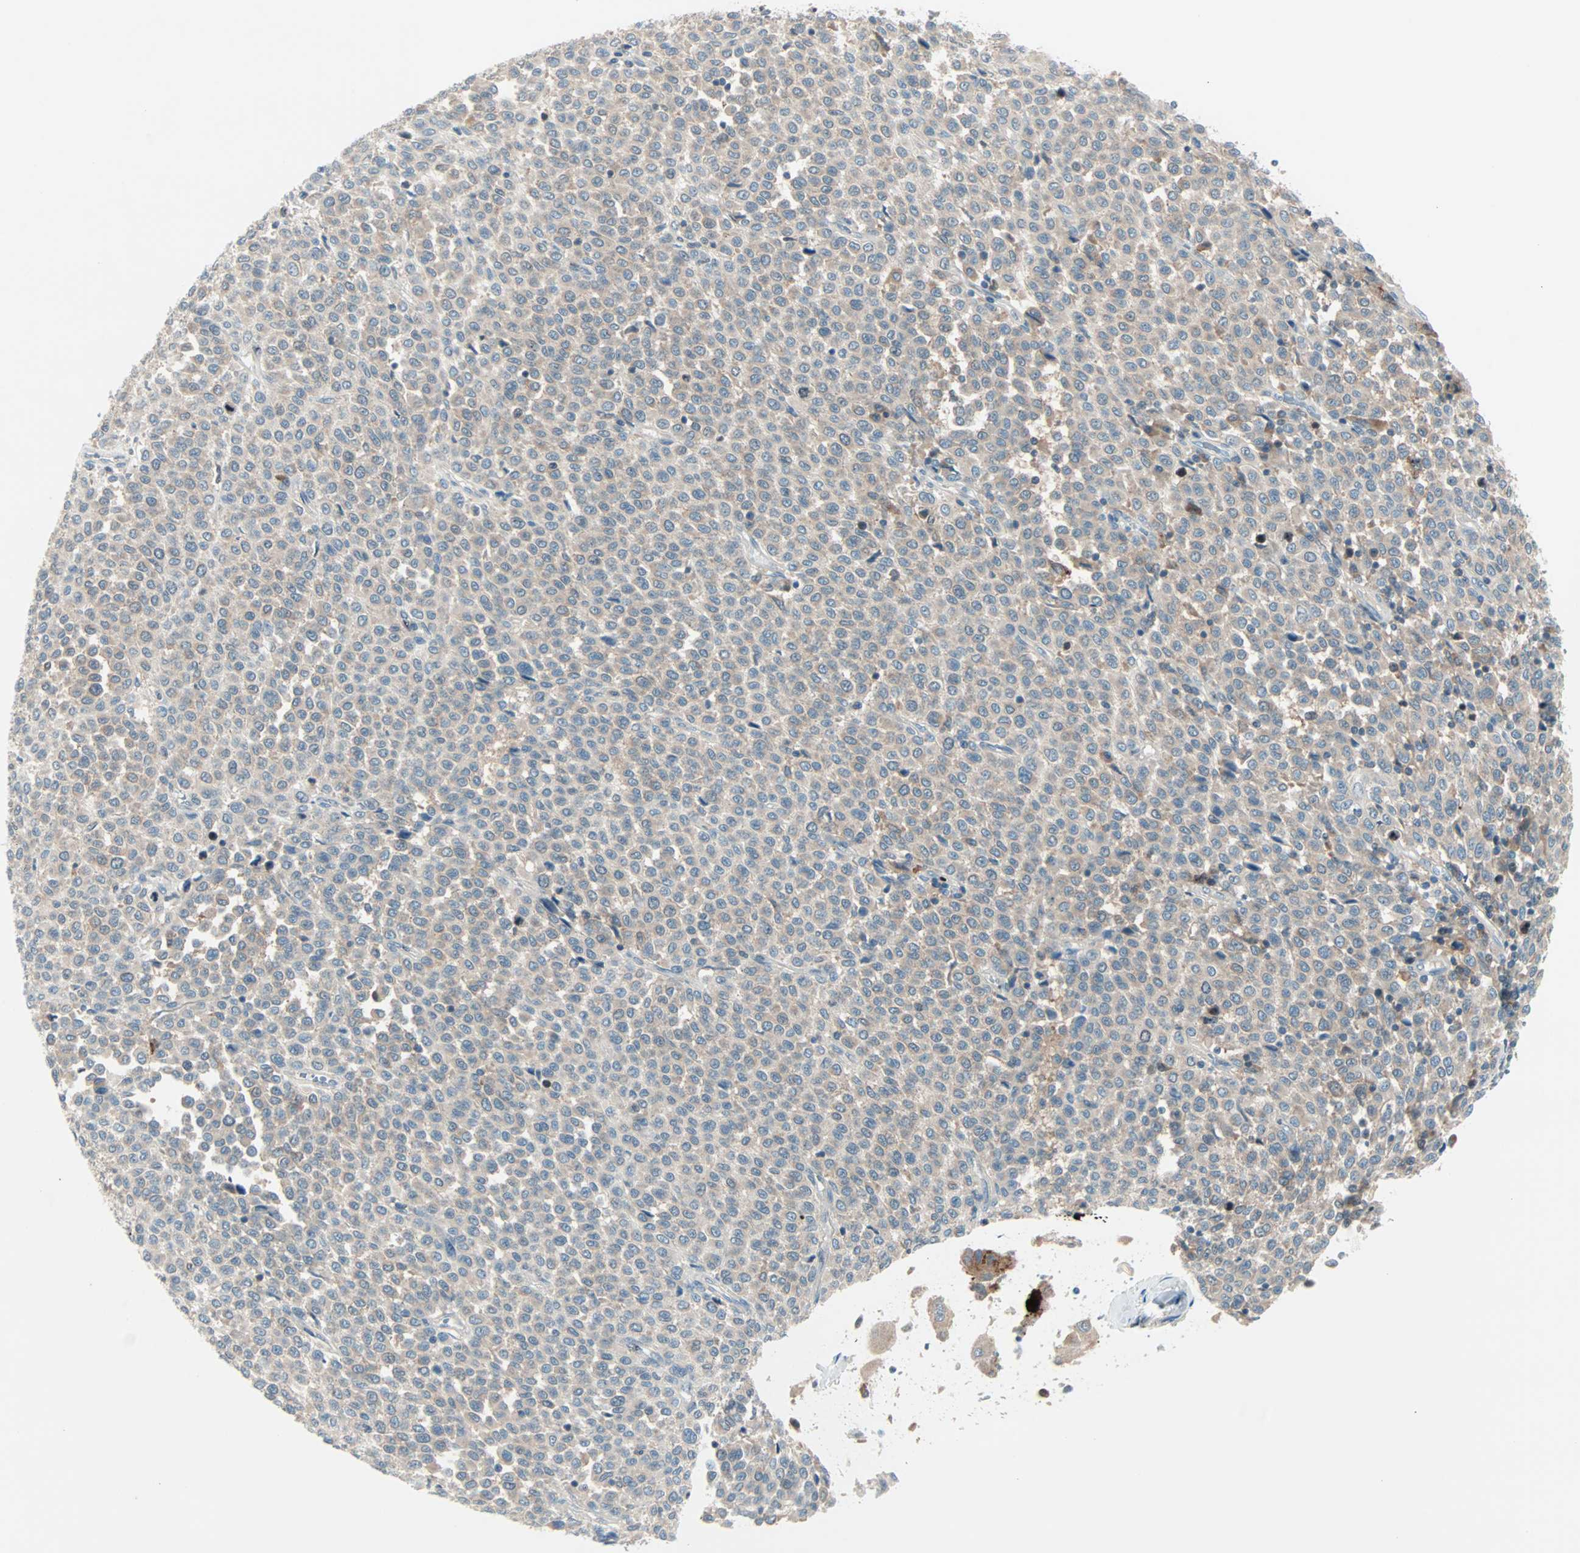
{"staining": {"intensity": "weak", "quantity": ">75%", "location": "cytoplasmic/membranous"}, "tissue": "melanoma", "cell_type": "Tumor cells", "image_type": "cancer", "snomed": [{"axis": "morphology", "description": "Malignant melanoma, Metastatic site"}, {"axis": "topography", "description": "Pancreas"}], "caption": "Immunohistochemical staining of human malignant melanoma (metastatic site) demonstrates low levels of weak cytoplasmic/membranous protein positivity in approximately >75% of tumor cells. (Brightfield microscopy of DAB IHC at high magnification).", "gene": "SMIM8", "patient": {"sex": "female", "age": 30}}